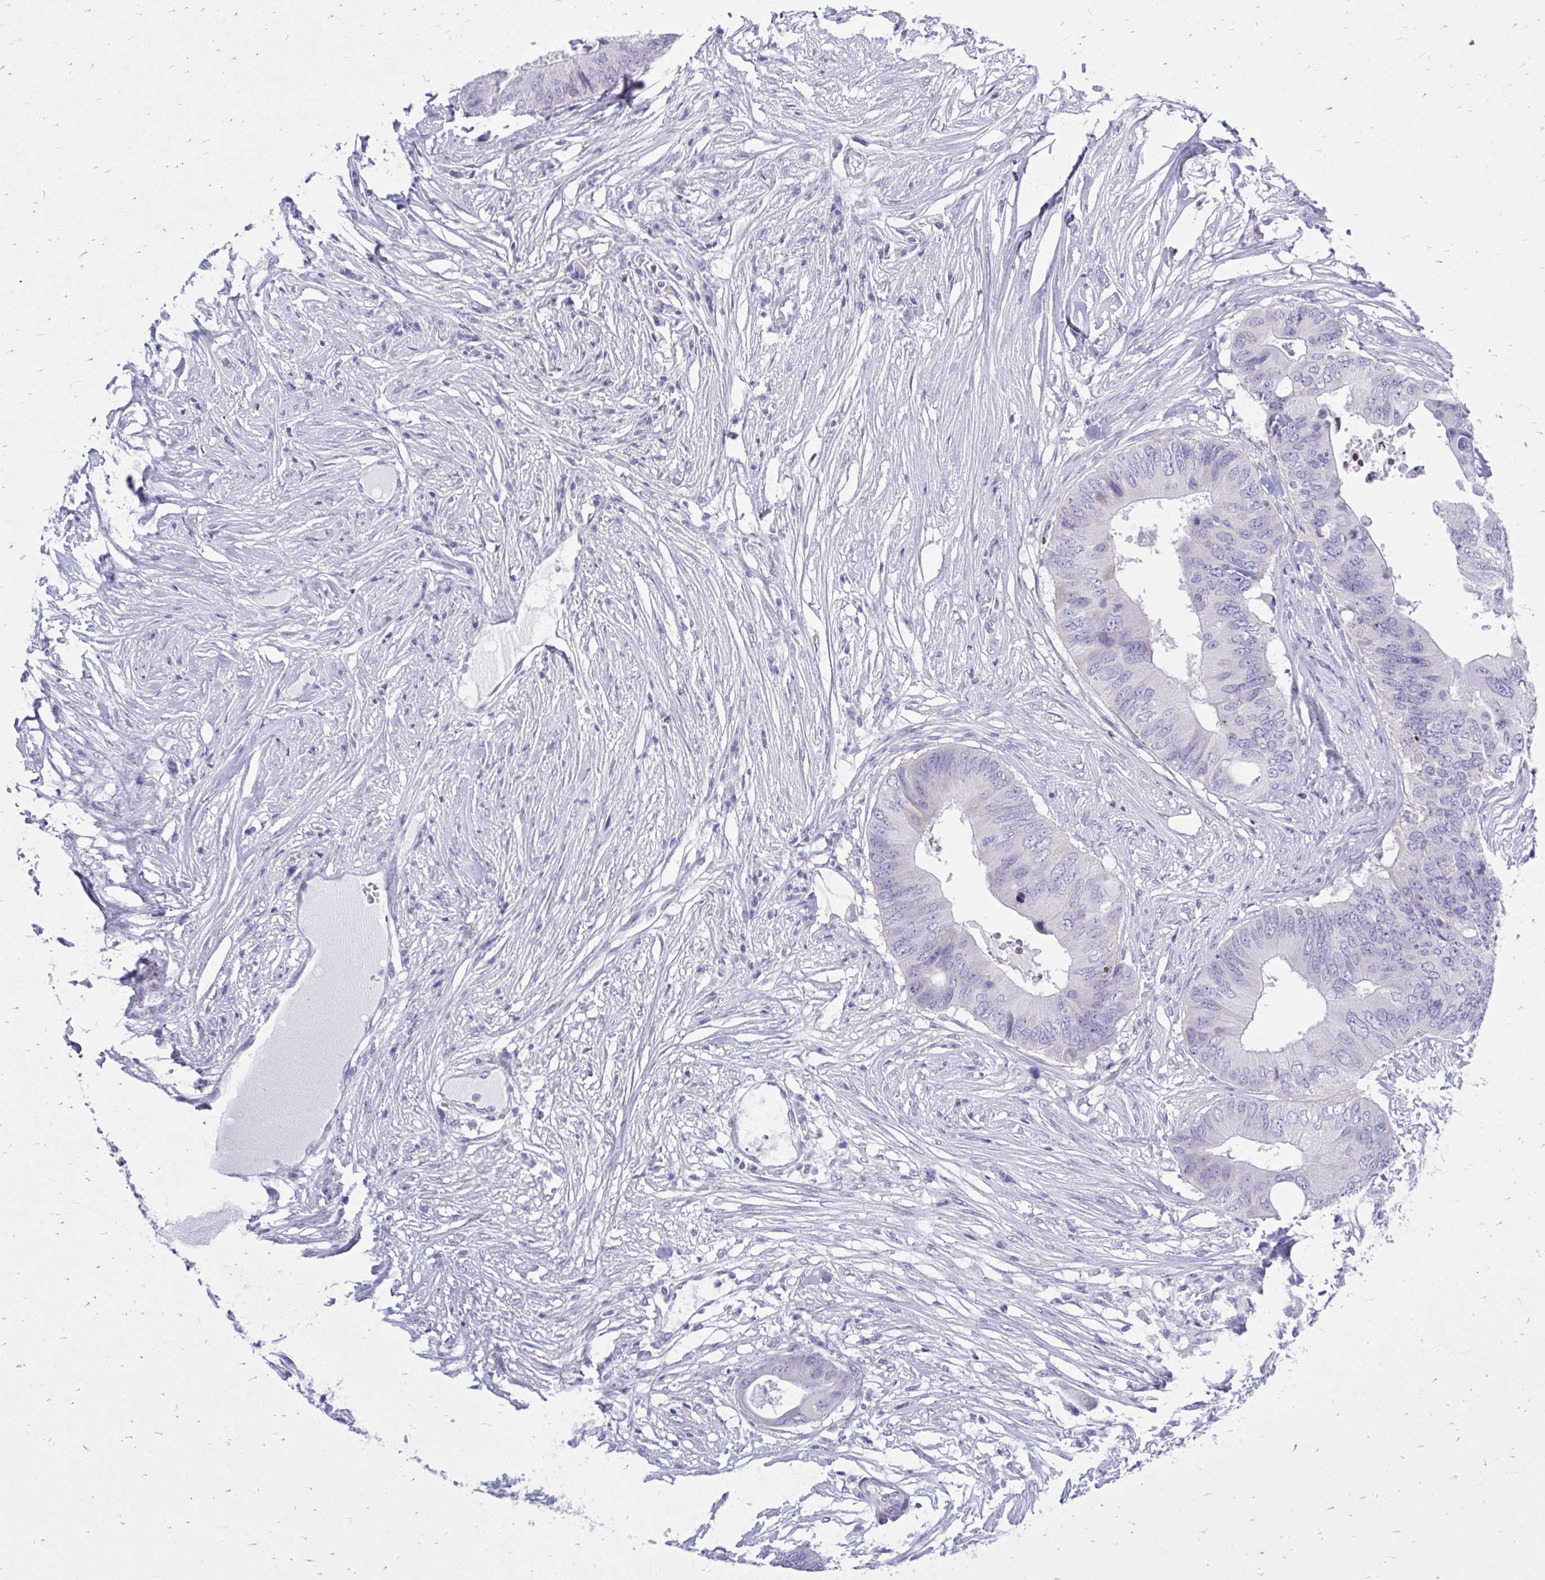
{"staining": {"intensity": "negative", "quantity": "none", "location": "none"}, "tissue": "colorectal cancer", "cell_type": "Tumor cells", "image_type": "cancer", "snomed": [{"axis": "morphology", "description": "Adenocarcinoma, NOS"}, {"axis": "topography", "description": "Colon"}], "caption": "A photomicrograph of human colorectal adenocarcinoma is negative for staining in tumor cells.", "gene": "GABRA1", "patient": {"sex": "male", "age": 71}}